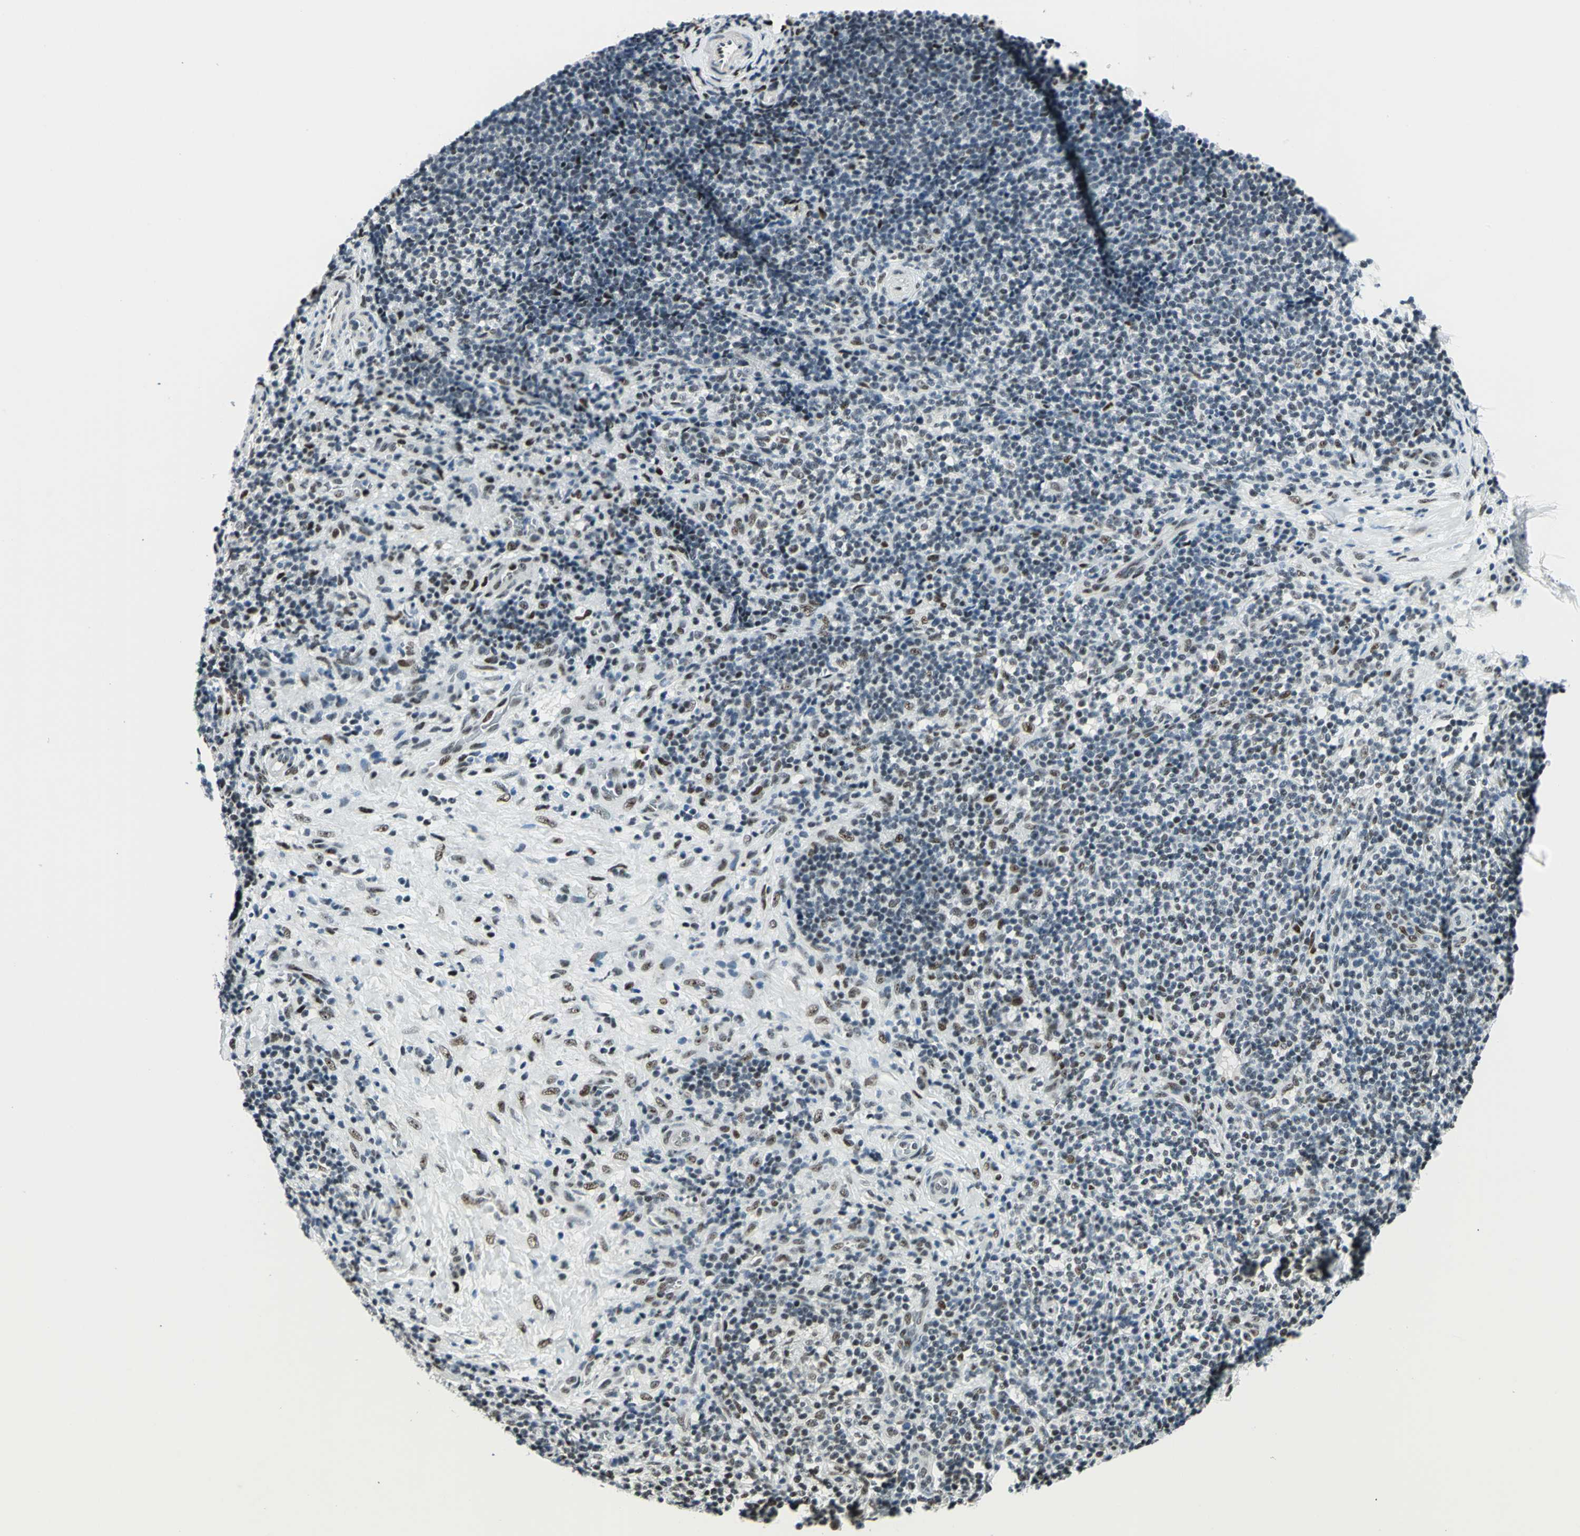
{"staining": {"intensity": "moderate", "quantity": "<25%", "location": "nuclear"}, "tissue": "lymphoma", "cell_type": "Tumor cells", "image_type": "cancer", "snomed": [{"axis": "morphology", "description": "Malignant lymphoma, non-Hodgkin's type, Low grade"}, {"axis": "topography", "description": "Lymph node"}], "caption": "A high-resolution photomicrograph shows immunohistochemistry staining of low-grade malignant lymphoma, non-Hodgkin's type, which displays moderate nuclear expression in approximately <25% of tumor cells. Nuclei are stained in blue.", "gene": "KAT6B", "patient": {"sex": "female", "age": 76}}